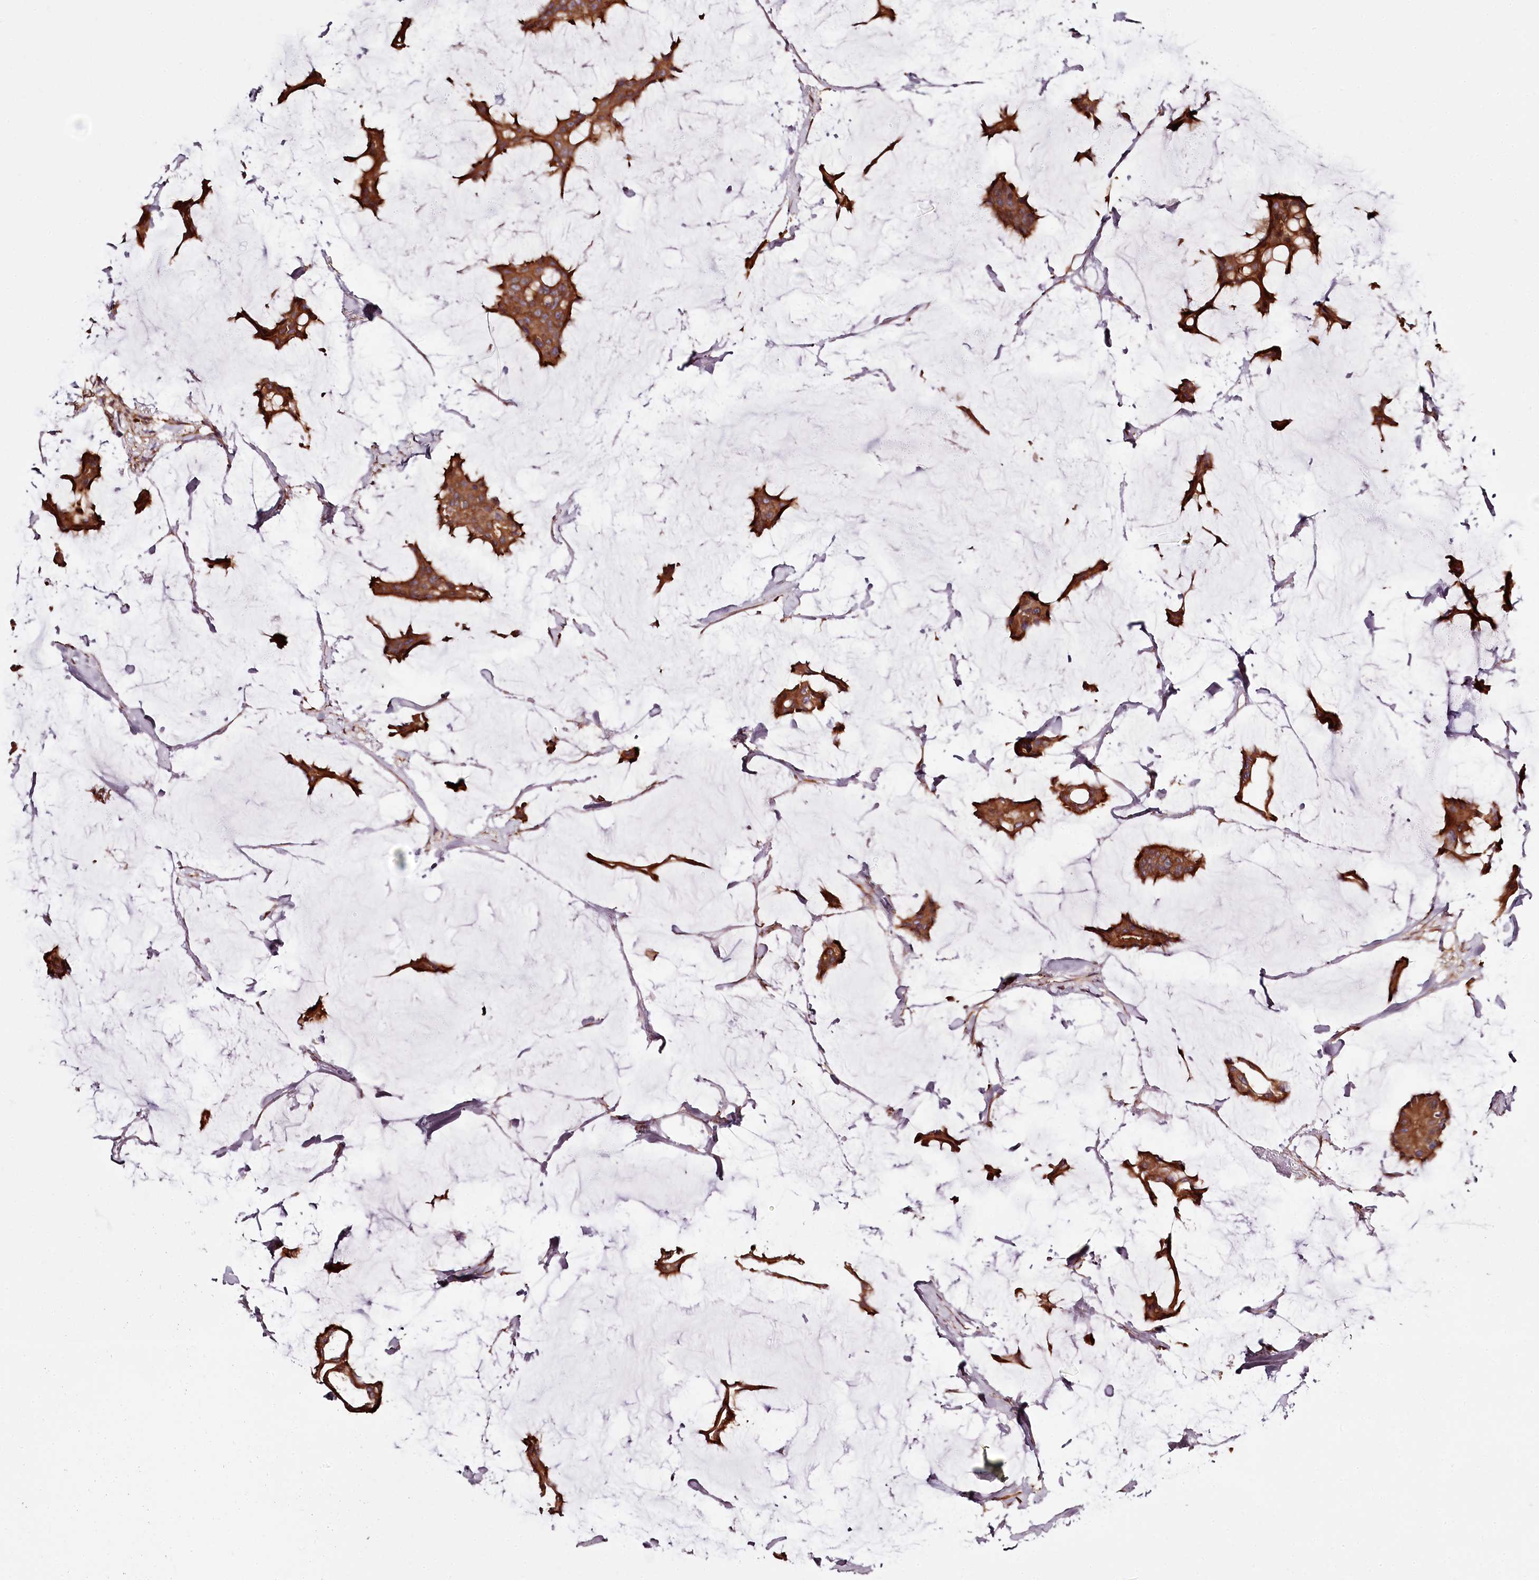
{"staining": {"intensity": "moderate", "quantity": ">75%", "location": "cytoplasmic/membranous"}, "tissue": "breast cancer", "cell_type": "Tumor cells", "image_type": "cancer", "snomed": [{"axis": "morphology", "description": "Duct carcinoma"}, {"axis": "topography", "description": "Breast"}], "caption": "A brown stain shows moderate cytoplasmic/membranous positivity of a protein in human intraductal carcinoma (breast) tumor cells.", "gene": "TARS1", "patient": {"sex": "female", "age": 93}}